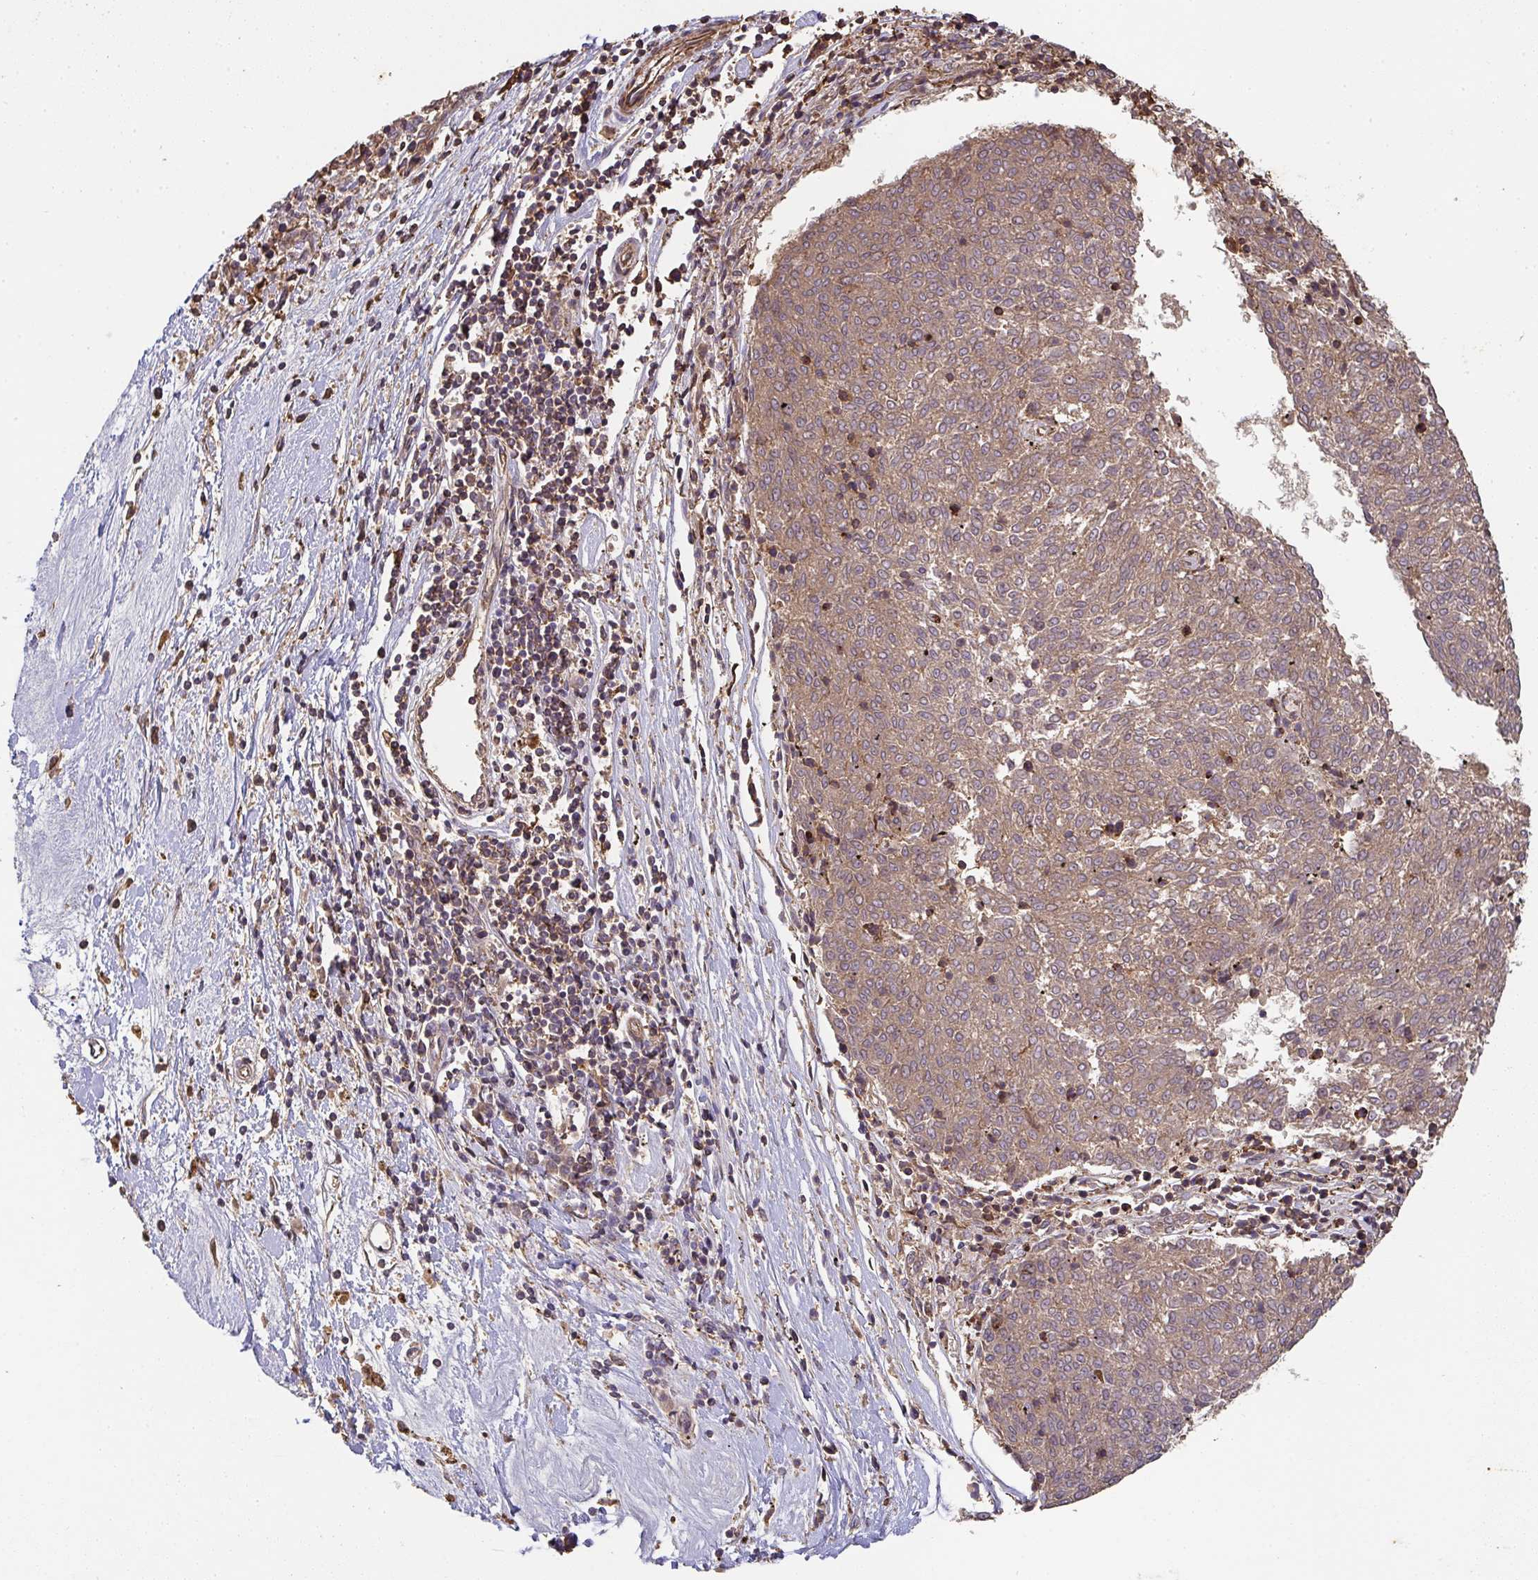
{"staining": {"intensity": "moderate", "quantity": ">75%", "location": "cytoplasmic/membranous"}, "tissue": "melanoma", "cell_type": "Tumor cells", "image_type": "cancer", "snomed": [{"axis": "morphology", "description": "Malignant melanoma, NOS"}, {"axis": "topography", "description": "Skin"}], "caption": "Melanoma stained with a protein marker shows moderate staining in tumor cells.", "gene": "TNMD", "patient": {"sex": "female", "age": 72}}